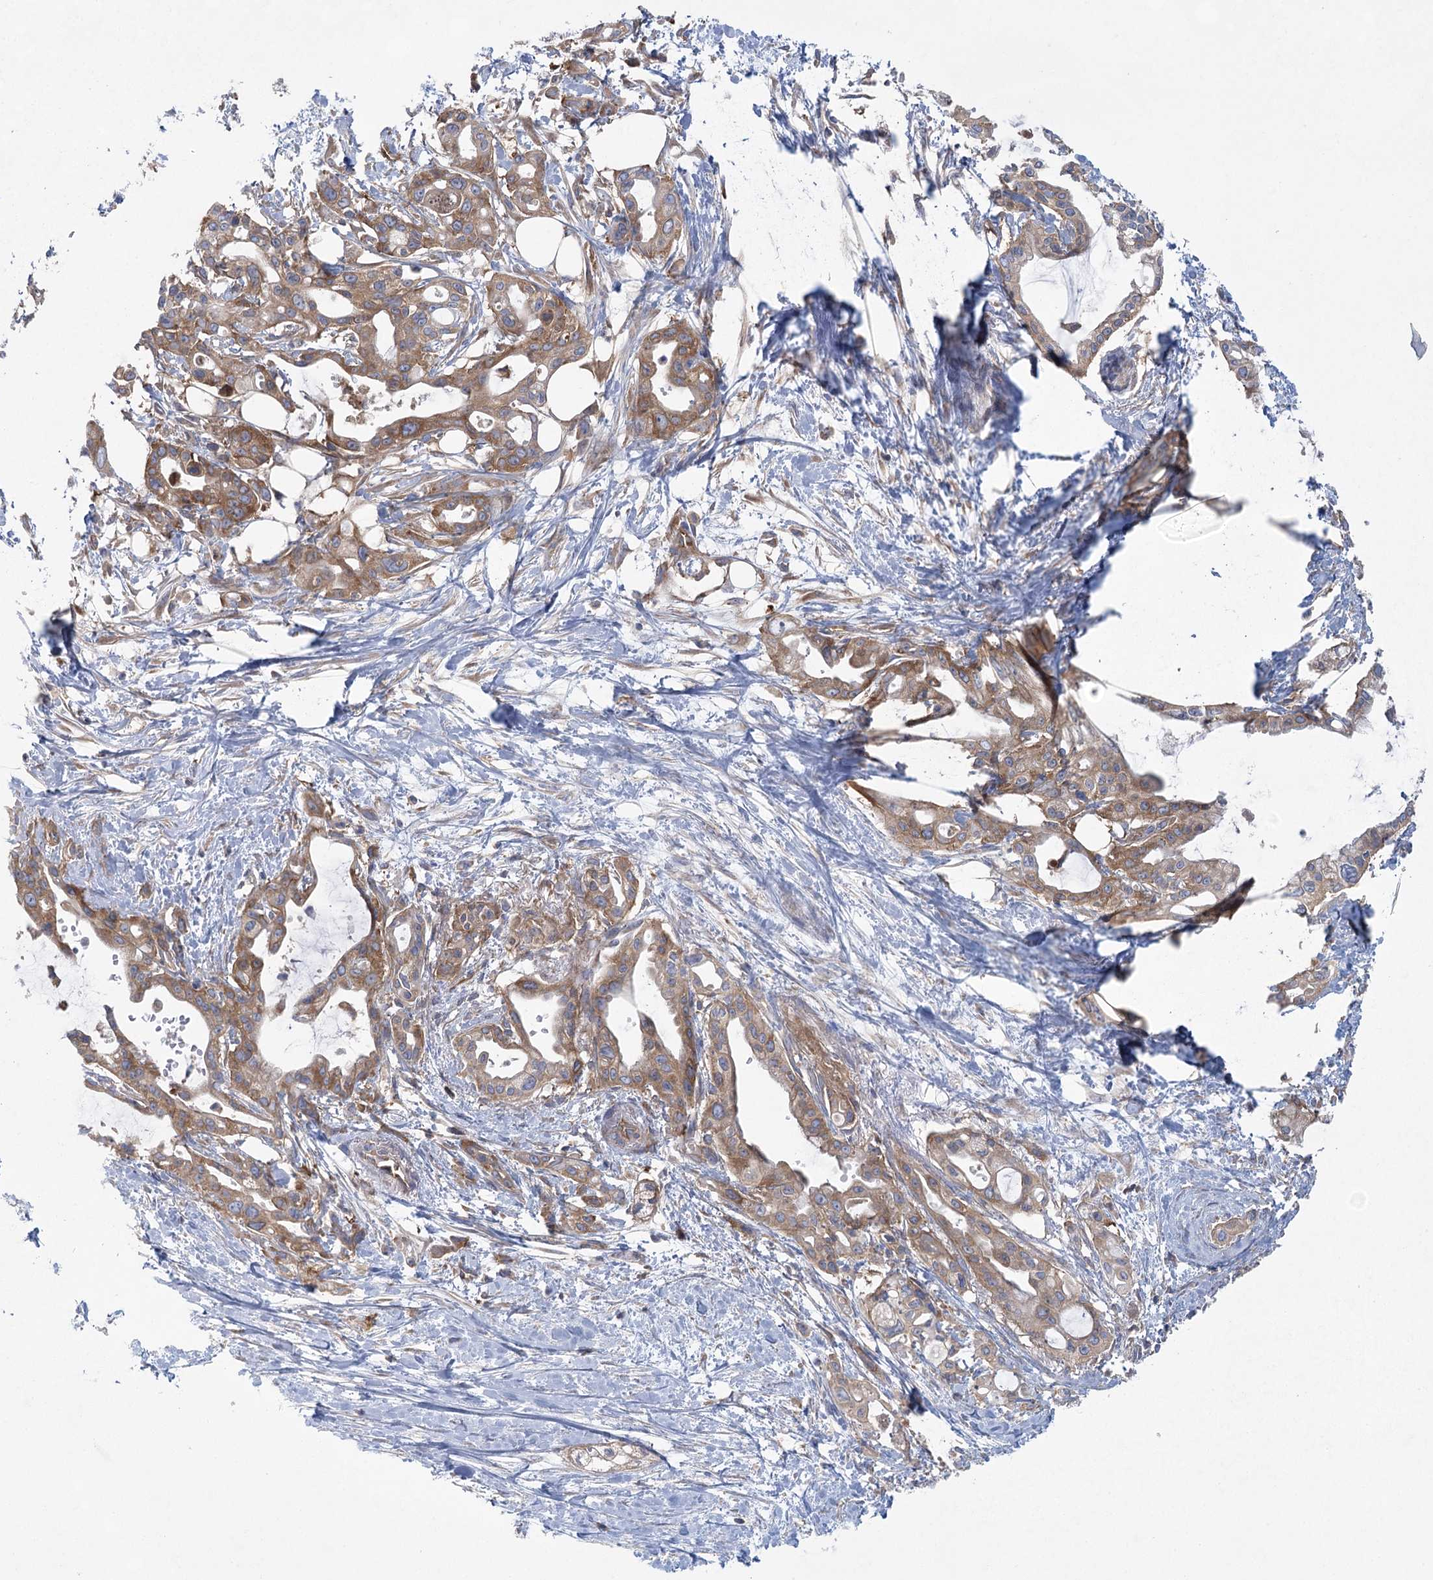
{"staining": {"intensity": "moderate", "quantity": "25%-75%", "location": "cytoplasmic/membranous"}, "tissue": "pancreatic cancer", "cell_type": "Tumor cells", "image_type": "cancer", "snomed": [{"axis": "morphology", "description": "Adenocarcinoma, NOS"}, {"axis": "topography", "description": "Pancreas"}], "caption": "A medium amount of moderate cytoplasmic/membranous expression is seen in about 25%-75% of tumor cells in pancreatic cancer tissue.", "gene": "EIF3A", "patient": {"sex": "male", "age": 68}}